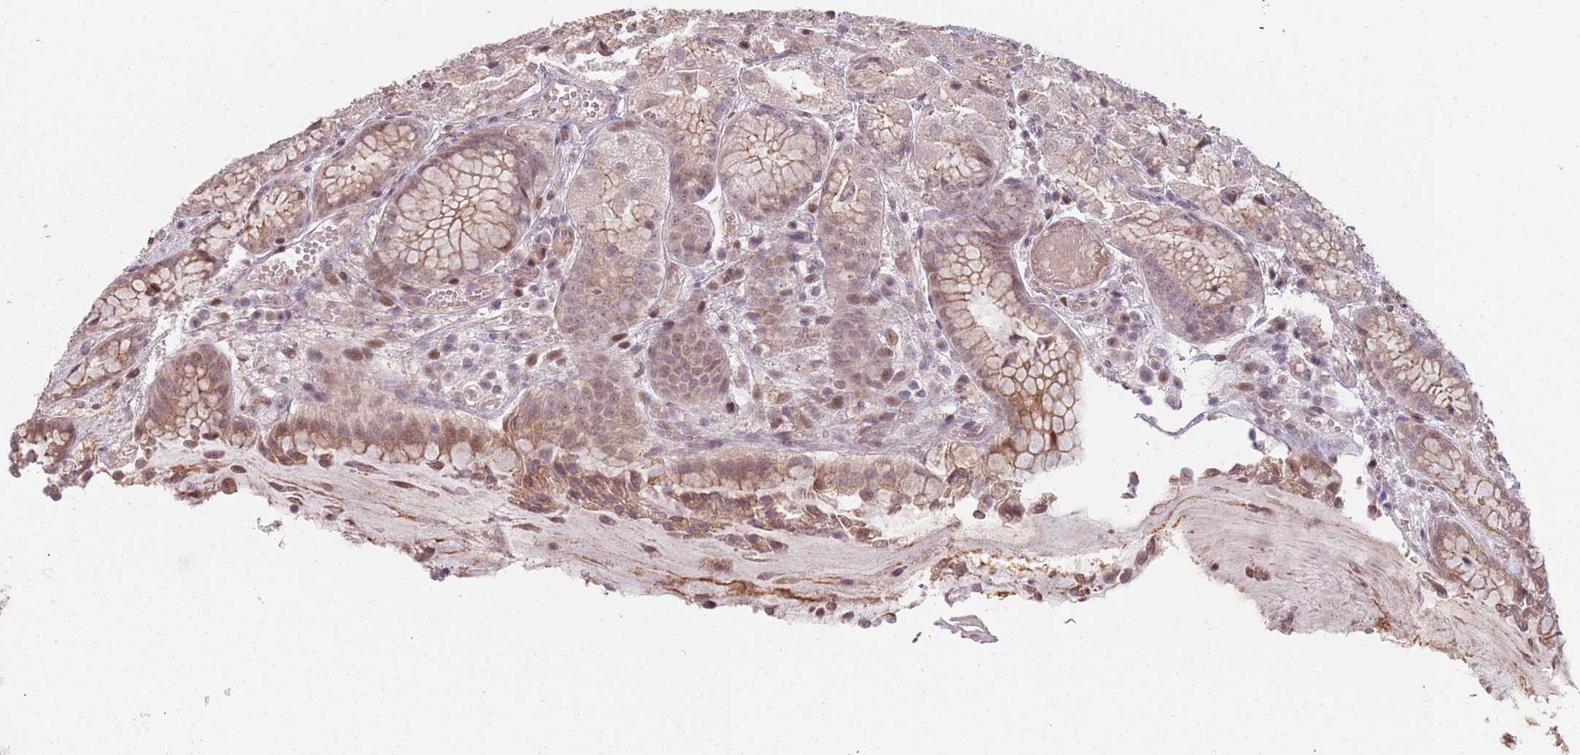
{"staining": {"intensity": "moderate", "quantity": ">75%", "location": "cytoplasmic/membranous,nuclear"}, "tissue": "stomach", "cell_type": "Glandular cells", "image_type": "normal", "snomed": [{"axis": "morphology", "description": "Normal tissue, NOS"}, {"axis": "topography", "description": "Stomach, upper"}], "caption": "Stomach stained for a protein (brown) demonstrates moderate cytoplasmic/membranous,nuclear positive positivity in approximately >75% of glandular cells.", "gene": "ADGRG1", "patient": {"sex": "male", "age": 72}}